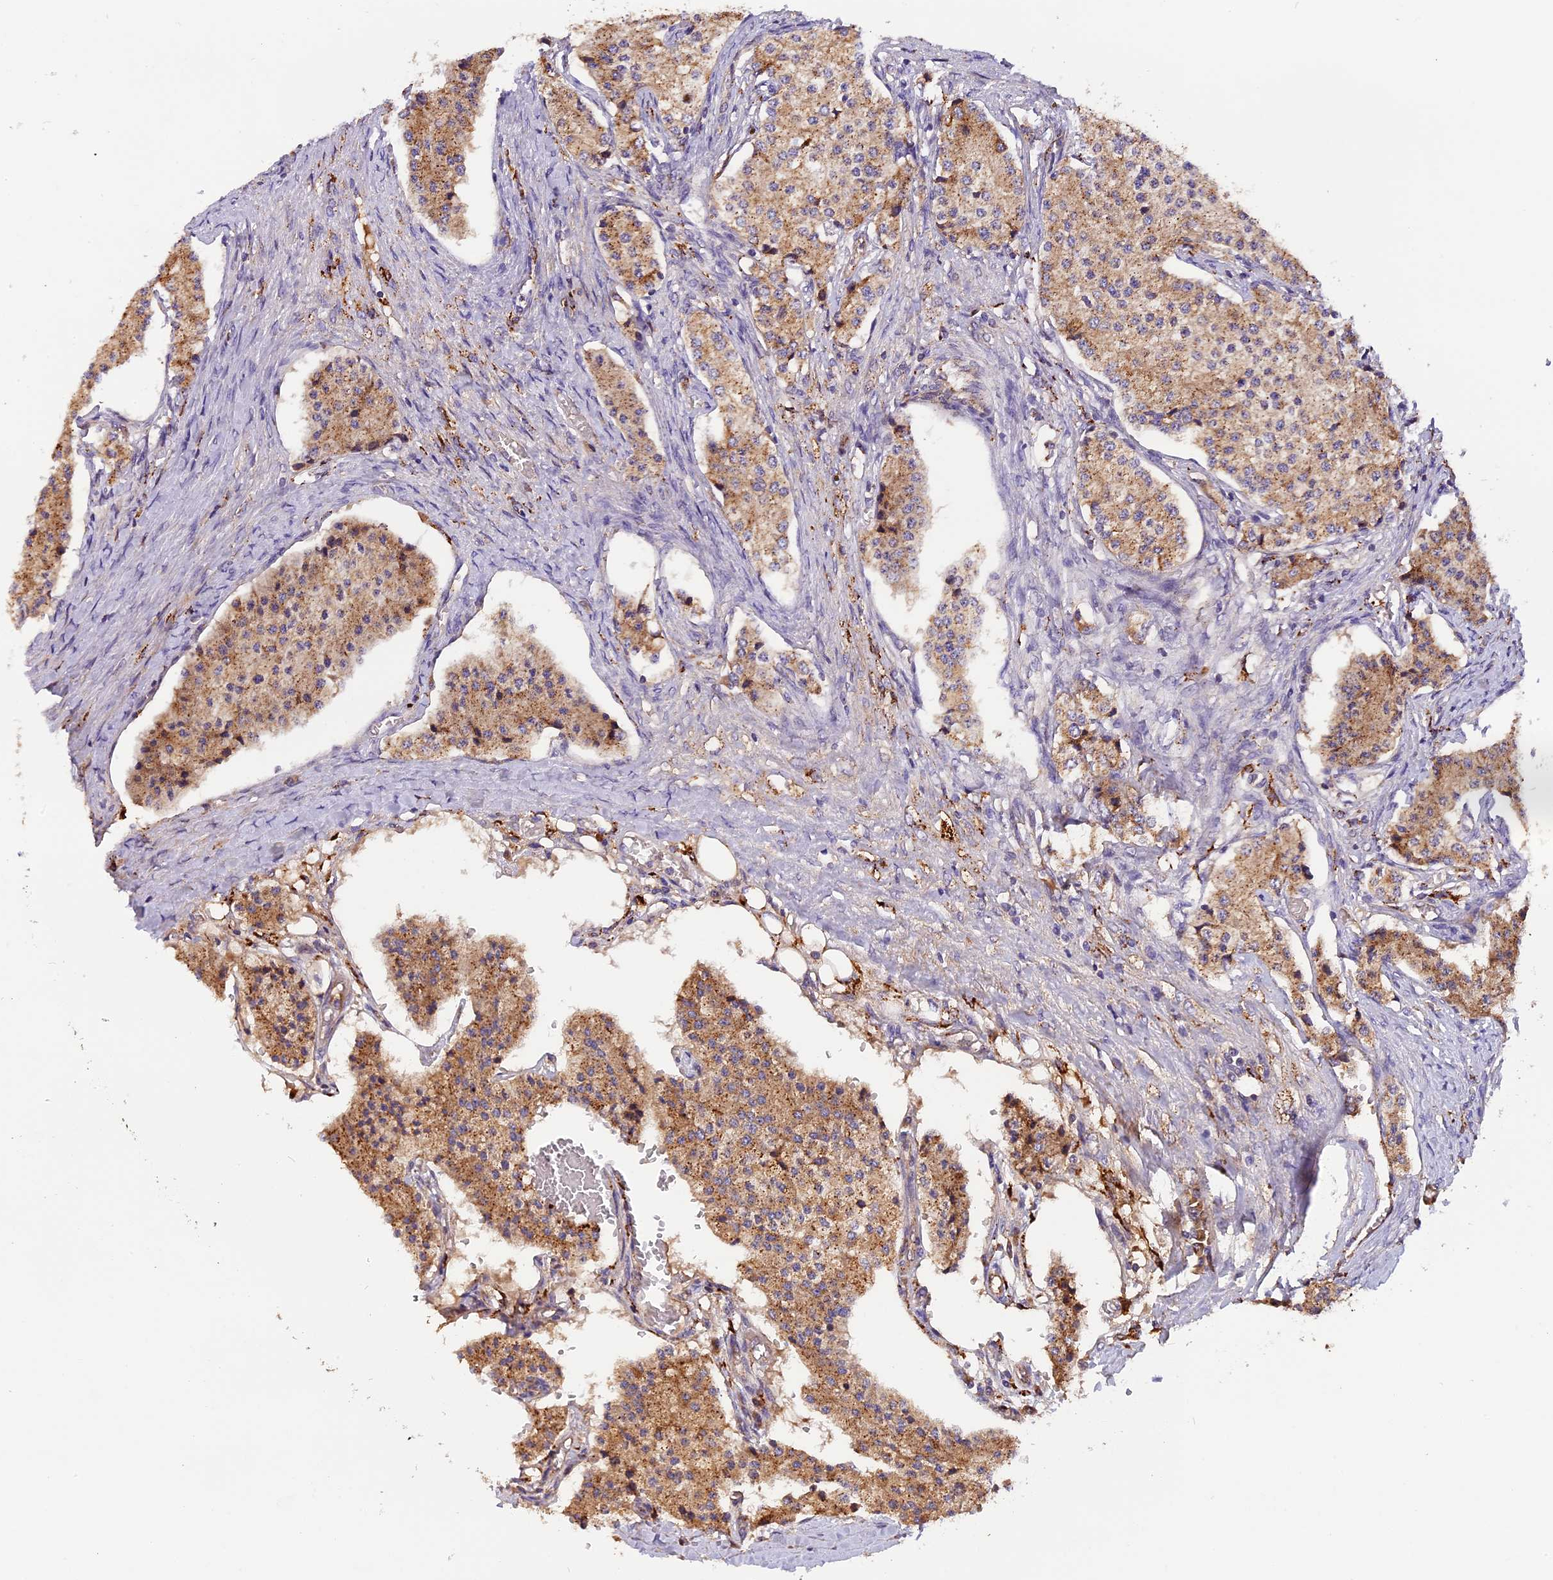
{"staining": {"intensity": "moderate", "quantity": ">75%", "location": "cytoplasmic/membranous"}, "tissue": "carcinoid", "cell_type": "Tumor cells", "image_type": "cancer", "snomed": [{"axis": "morphology", "description": "Carcinoid, malignant, NOS"}, {"axis": "topography", "description": "Colon"}], "caption": "Malignant carcinoid stained with DAB immunohistochemistry reveals medium levels of moderate cytoplasmic/membranous positivity in about >75% of tumor cells.", "gene": "COPE", "patient": {"sex": "female", "age": 52}}